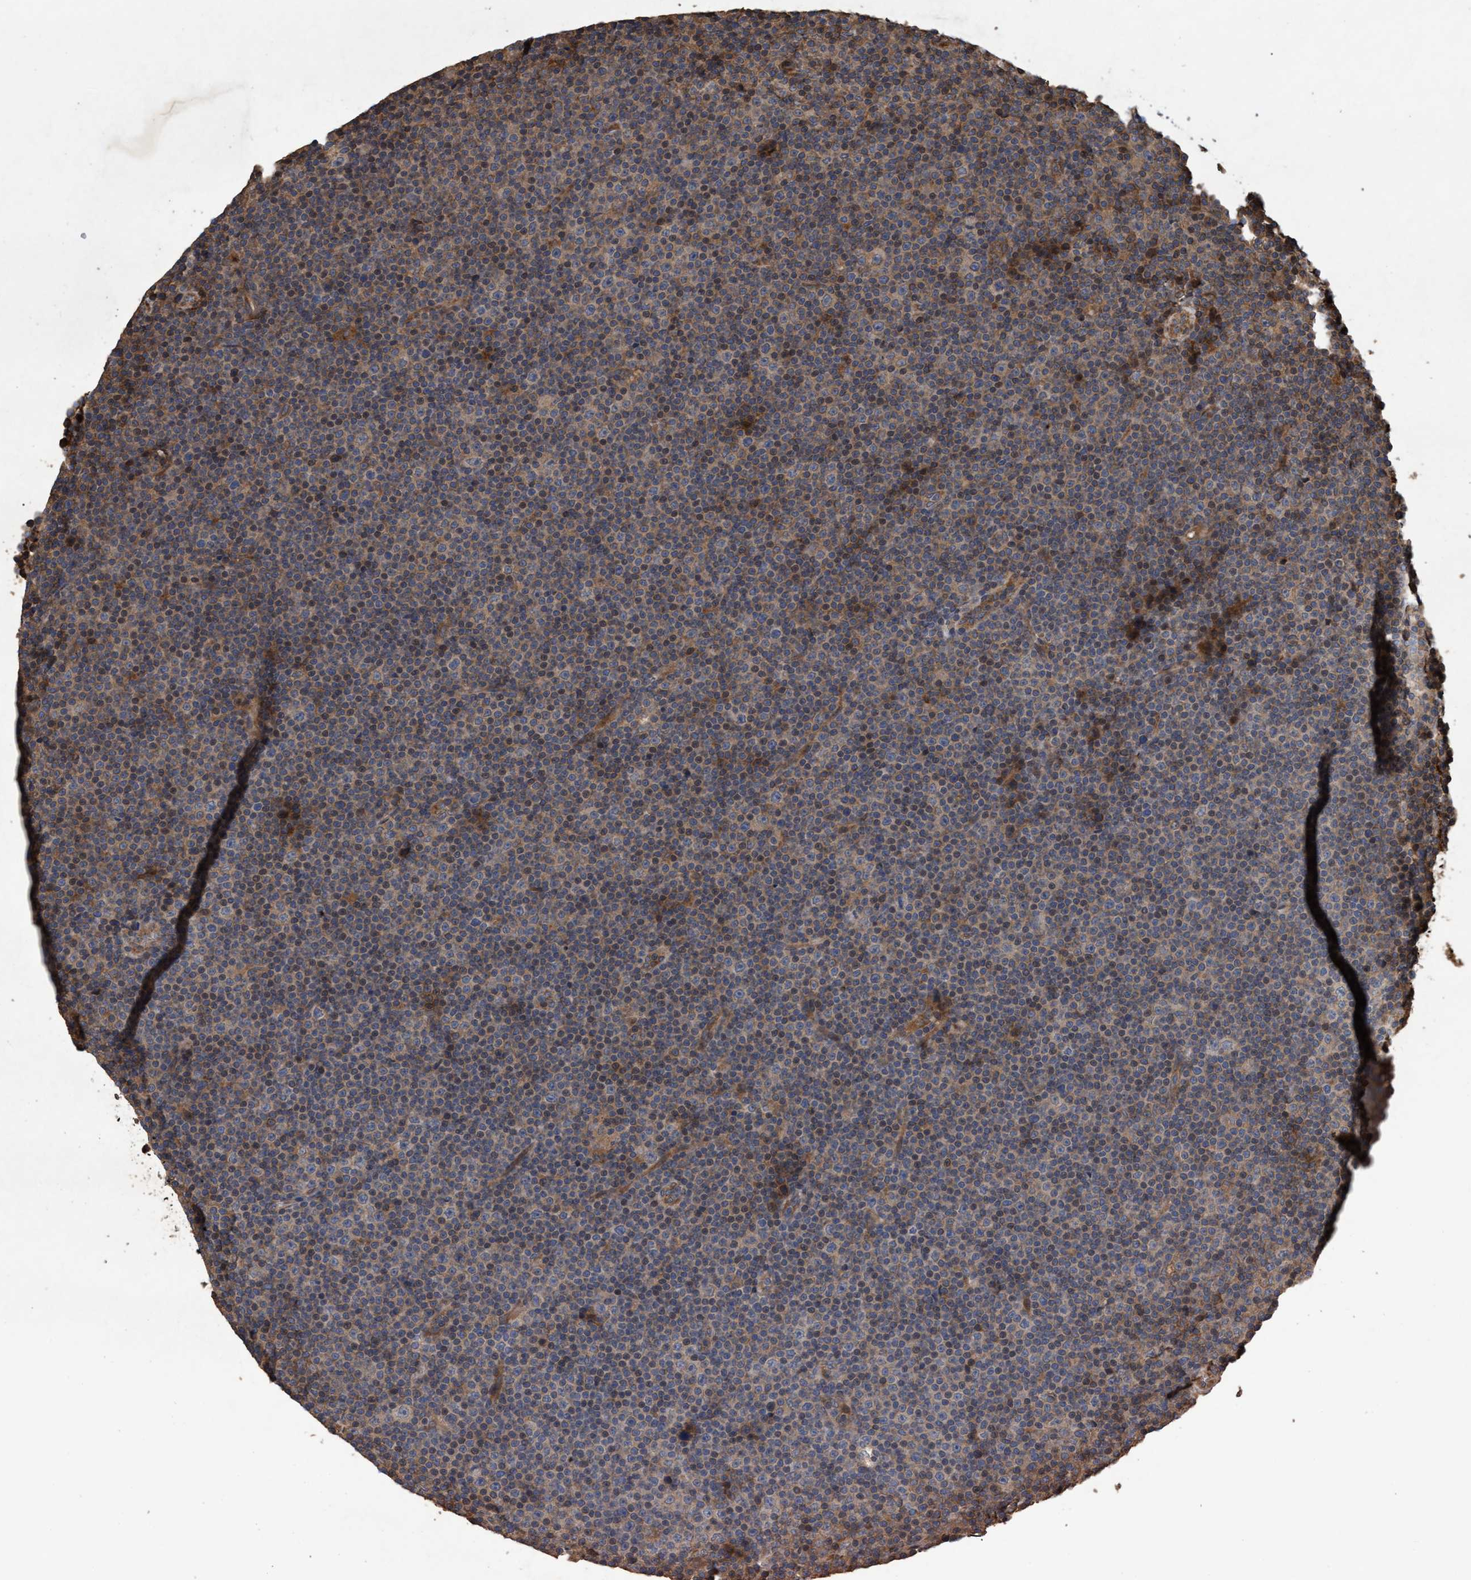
{"staining": {"intensity": "weak", "quantity": "<25%", "location": "cytoplasmic/membranous"}, "tissue": "lymphoma", "cell_type": "Tumor cells", "image_type": "cancer", "snomed": [{"axis": "morphology", "description": "Malignant lymphoma, non-Hodgkin's type, Low grade"}, {"axis": "topography", "description": "Lymph node"}], "caption": "An image of human lymphoma is negative for staining in tumor cells. (IHC, brightfield microscopy, high magnification).", "gene": "CHMP6", "patient": {"sex": "female", "age": 67}}